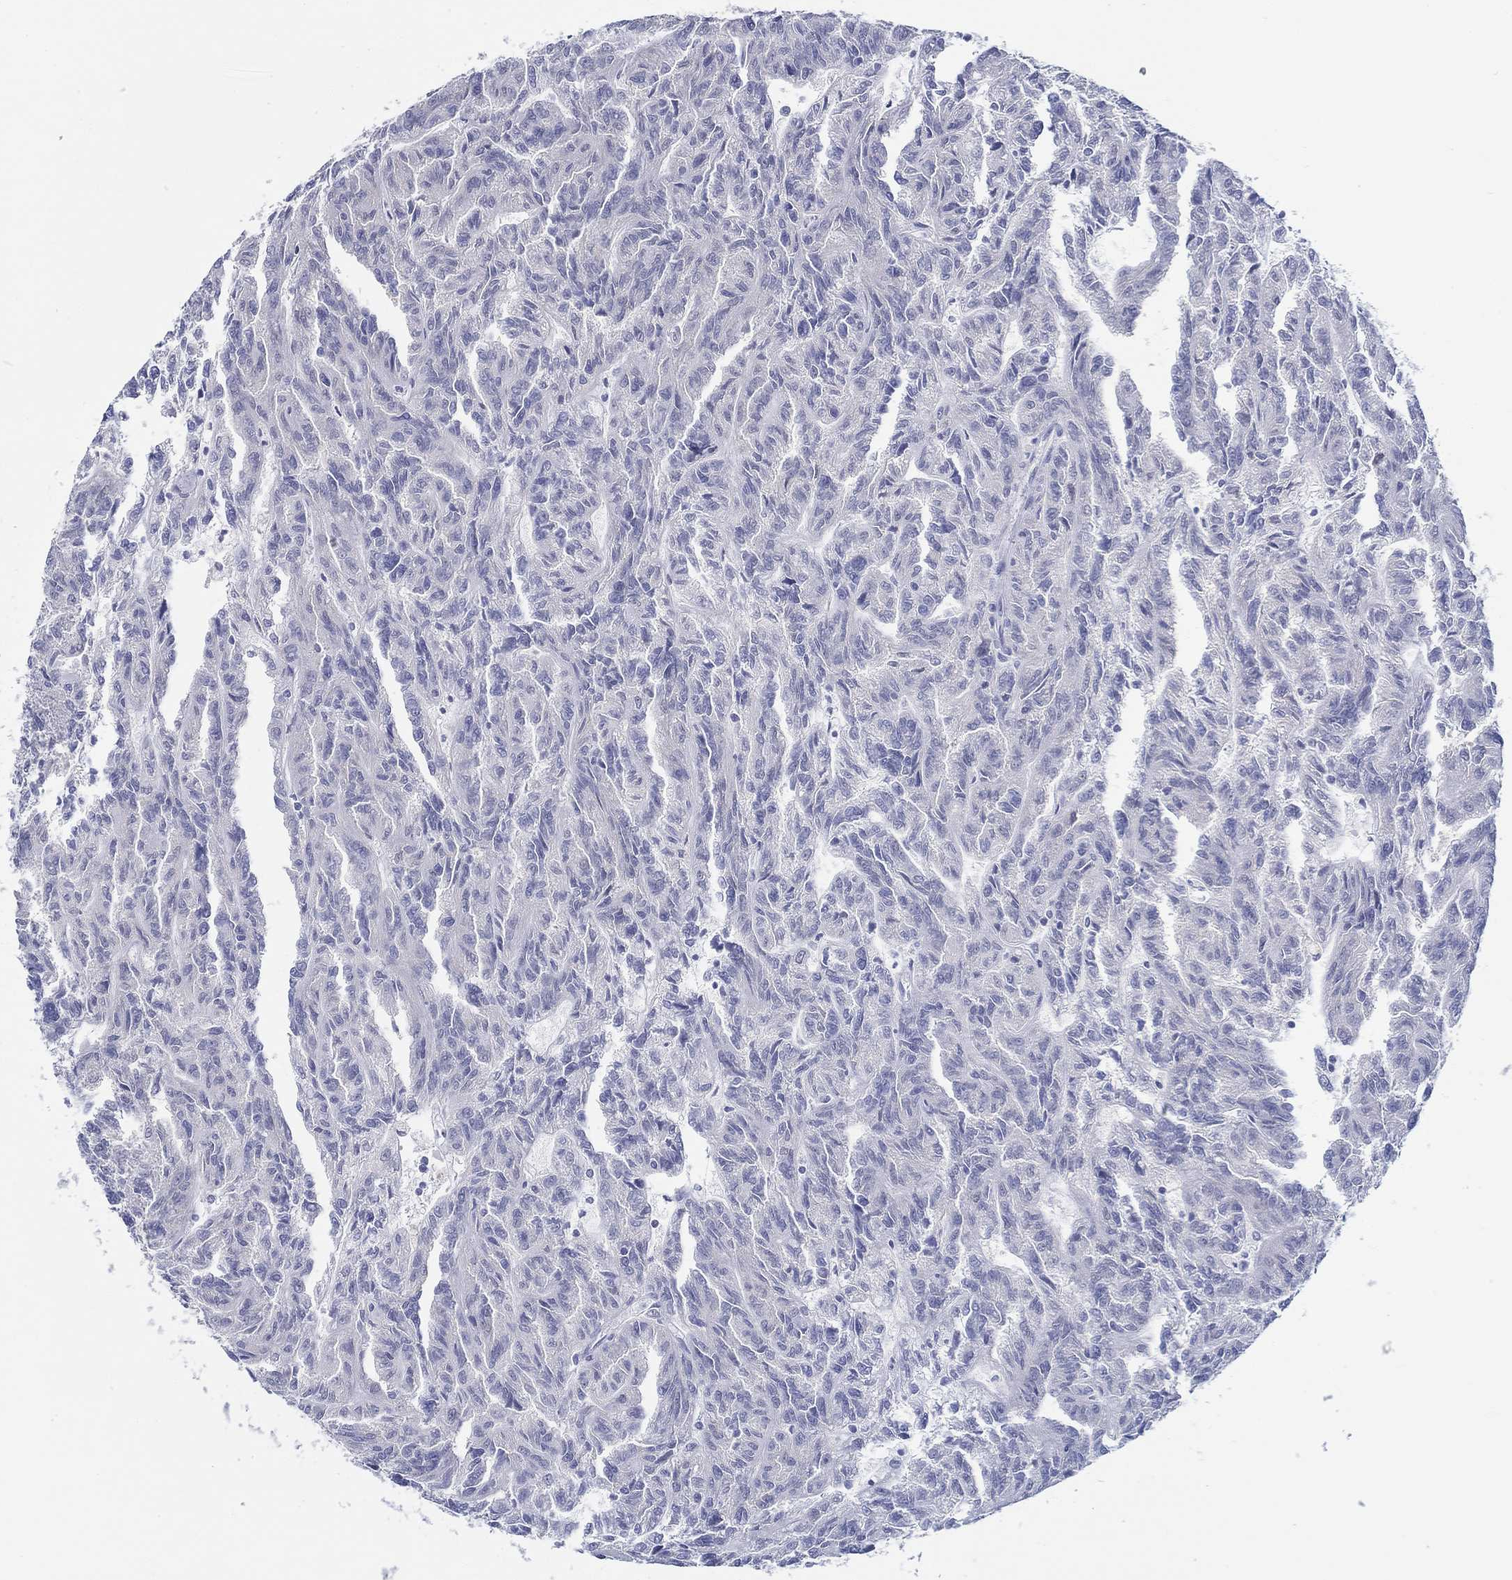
{"staining": {"intensity": "negative", "quantity": "none", "location": "none"}, "tissue": "renal cancer", "cell_type": "Tumor cells", "image_type": "cancer", "snomed": [{"axis": "morphology", "description": "Adenocarcinoma, NOS"}, {"axis": "topography", "description": "Kidney"}], "caption": "Renal cancer (adenocarcinoma) stained for a protein using immunohistochemistry (IHC) reveals no expression tumor cells.", "gene": "H1-1", "patient": {"sex": "male", "age": 79}}